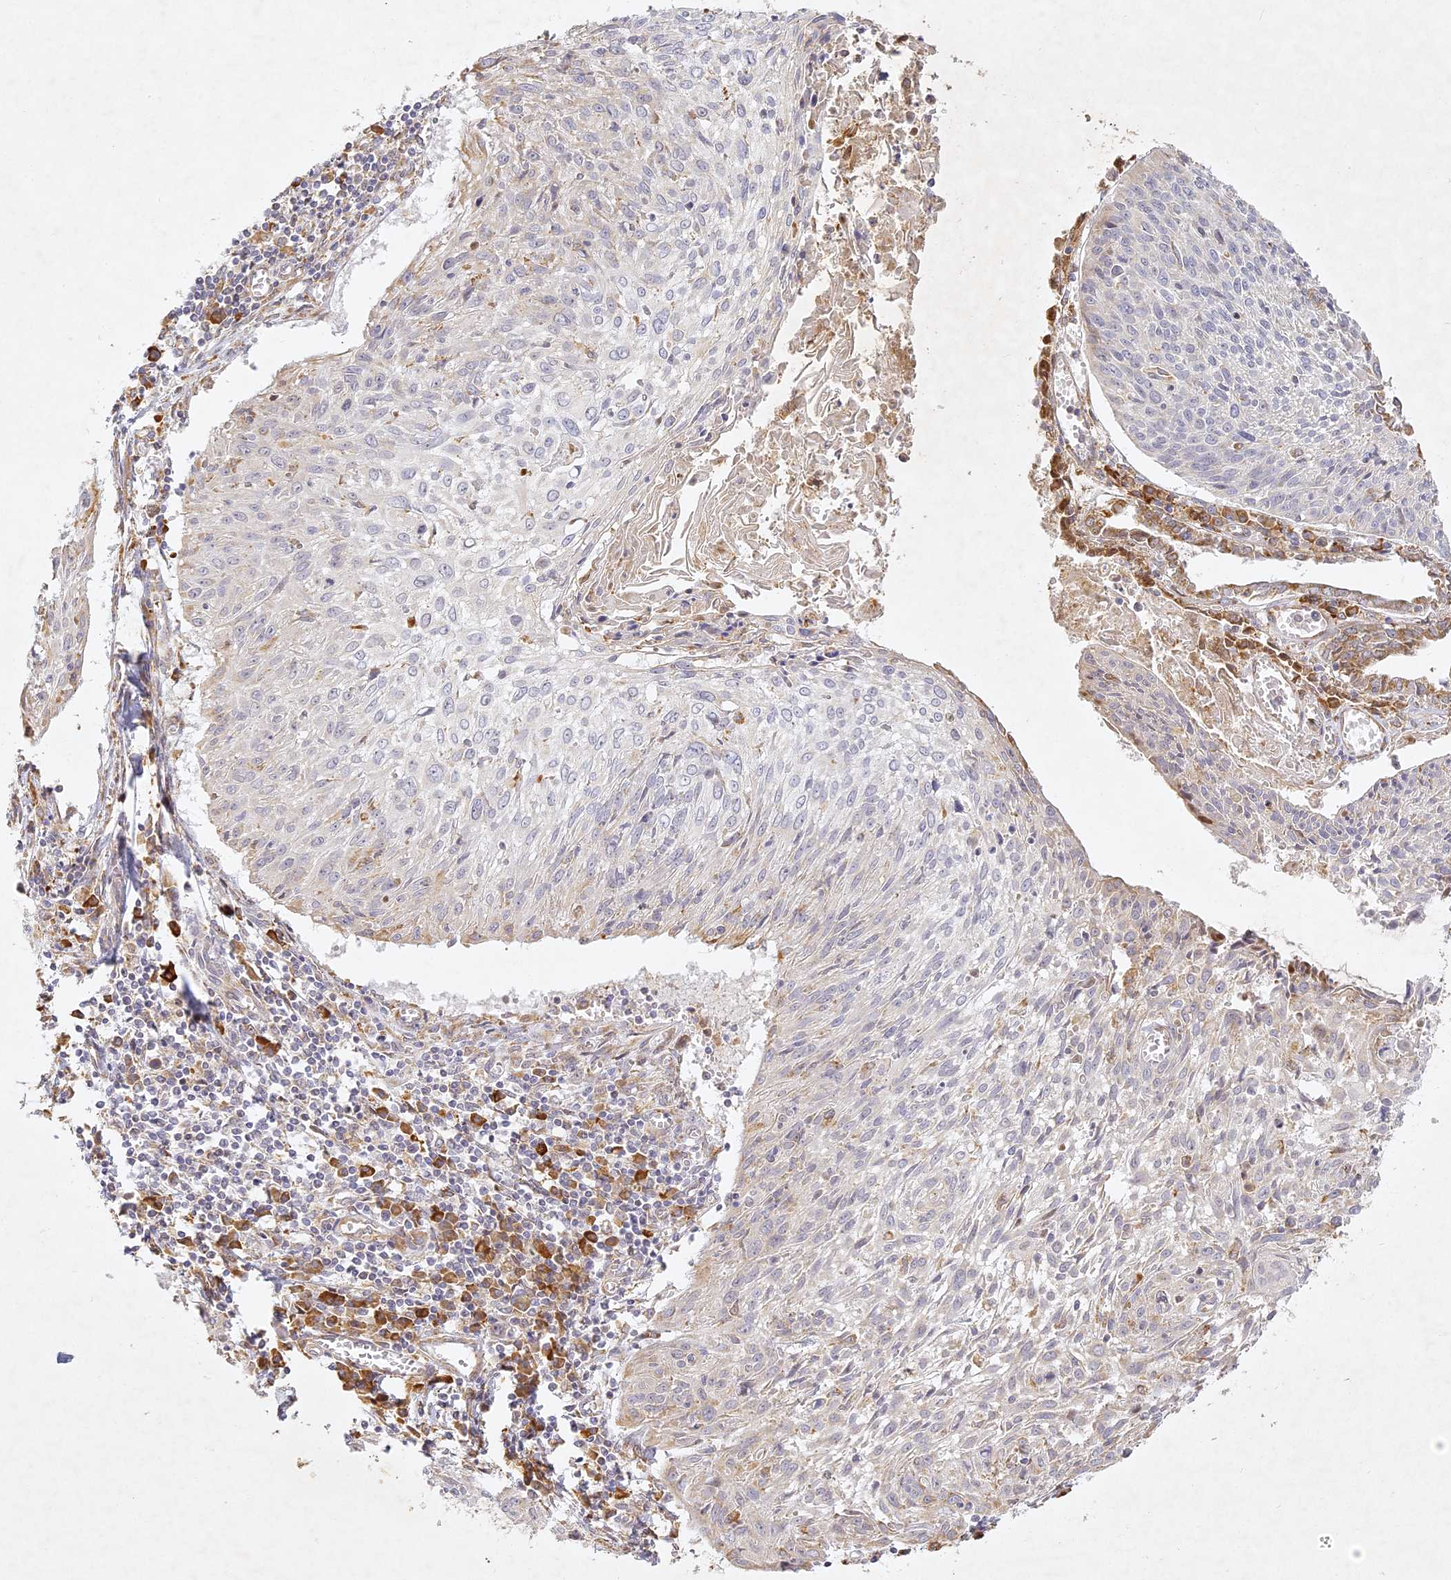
{"staining": {"intensity": "negative", "quantity": "none", "location": "none"}, "tissue": "cervical cancer", "cell_type": "Tumor cells", "image_type": "cancer", "snomed": [{"axis": "morphology", "description": "Squamous cell carcinoma, NOS"}, {"axis": "topography", "description": "Cervix"}], "caption": "The immunohistochemistry (IHC) micrograph has no significant positivity in tumor cells of squamous cell carcinoma (cervical) tissue.", "gene": "SLC30A5", "patient": {"sex": "female", "age": 51}}